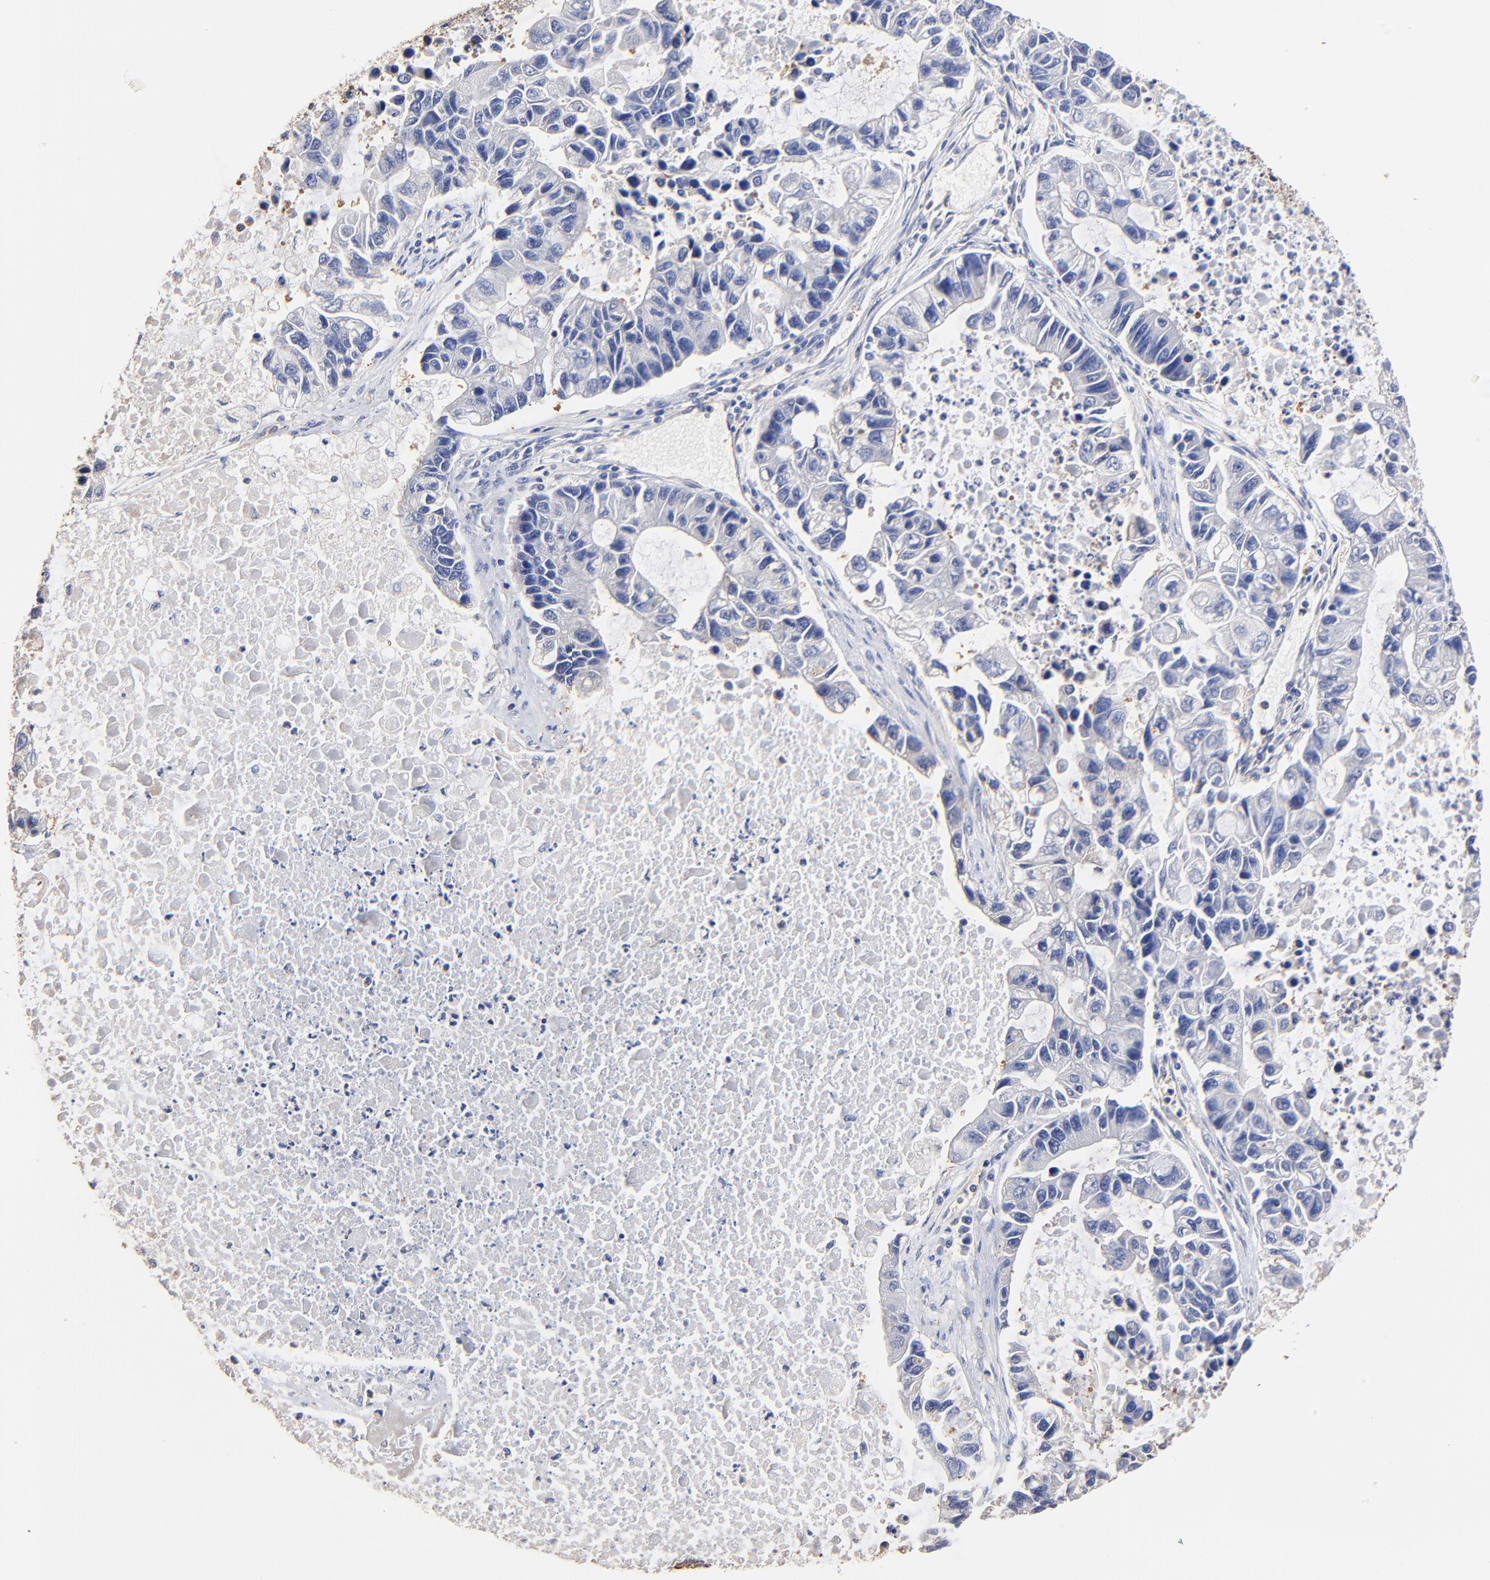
{"staining": {"intensity": "negative", "quantity": "none", "location": "none"}, "tissue": "lung cancer", "cell_type": "Tumor cells", "image_type": "cancer", "snomed": [{"axis": "morphology", "description": "Adenocarcinoma, NOS"}, {"axis": "topography", "description": "Lung"}], "caption": "Tumor cells show no significant protein positivity in lung cancer. (DAB (3,3'-diaminobenzidine) IHC visualized using brightfield microscopy, high magnification).", "gene": "TAGLN2", "patient": {"sex": "female", "age": 51}}